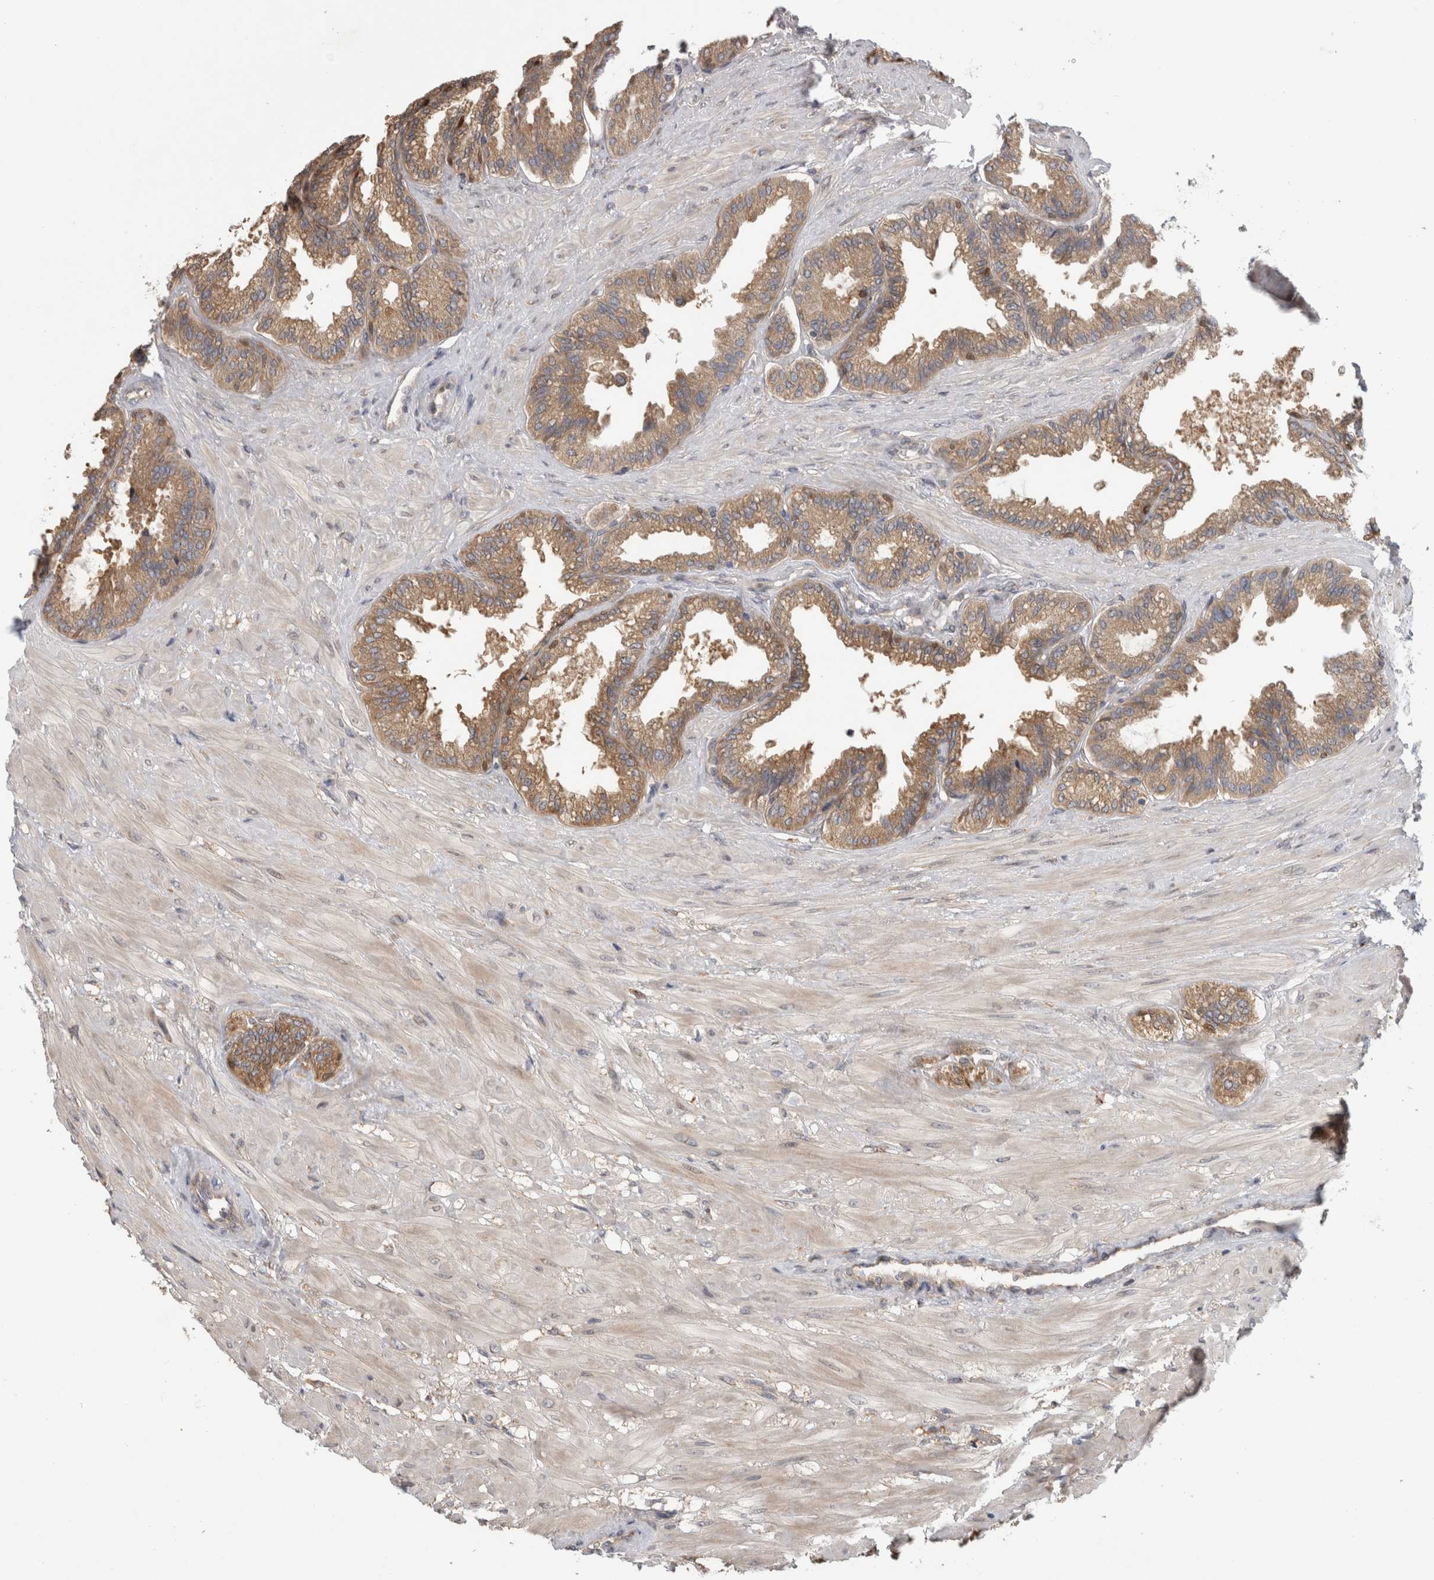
{"staining": {"intensity": "moderate", "quantity": ">75%", "location": "cytoplasmic/membranous"}, "tissue": "seminal vesicle", "cell_type": "Glandular cells", "image_type": "normal", "snomed": [{"axis": "morphology", "description": "Normal tissue, NOS"}, {"axis": "topography", "description": "Seminal veicle"}], "caption": "An IHC photomicrograph of normal tissue is shown. Protein staining in brown shows moderate cytoplasmic/membranous positivity in seminal vesicle within glandular cells.", "gene": "PARP6", "patient": {"sex": "male", "age": 46}}